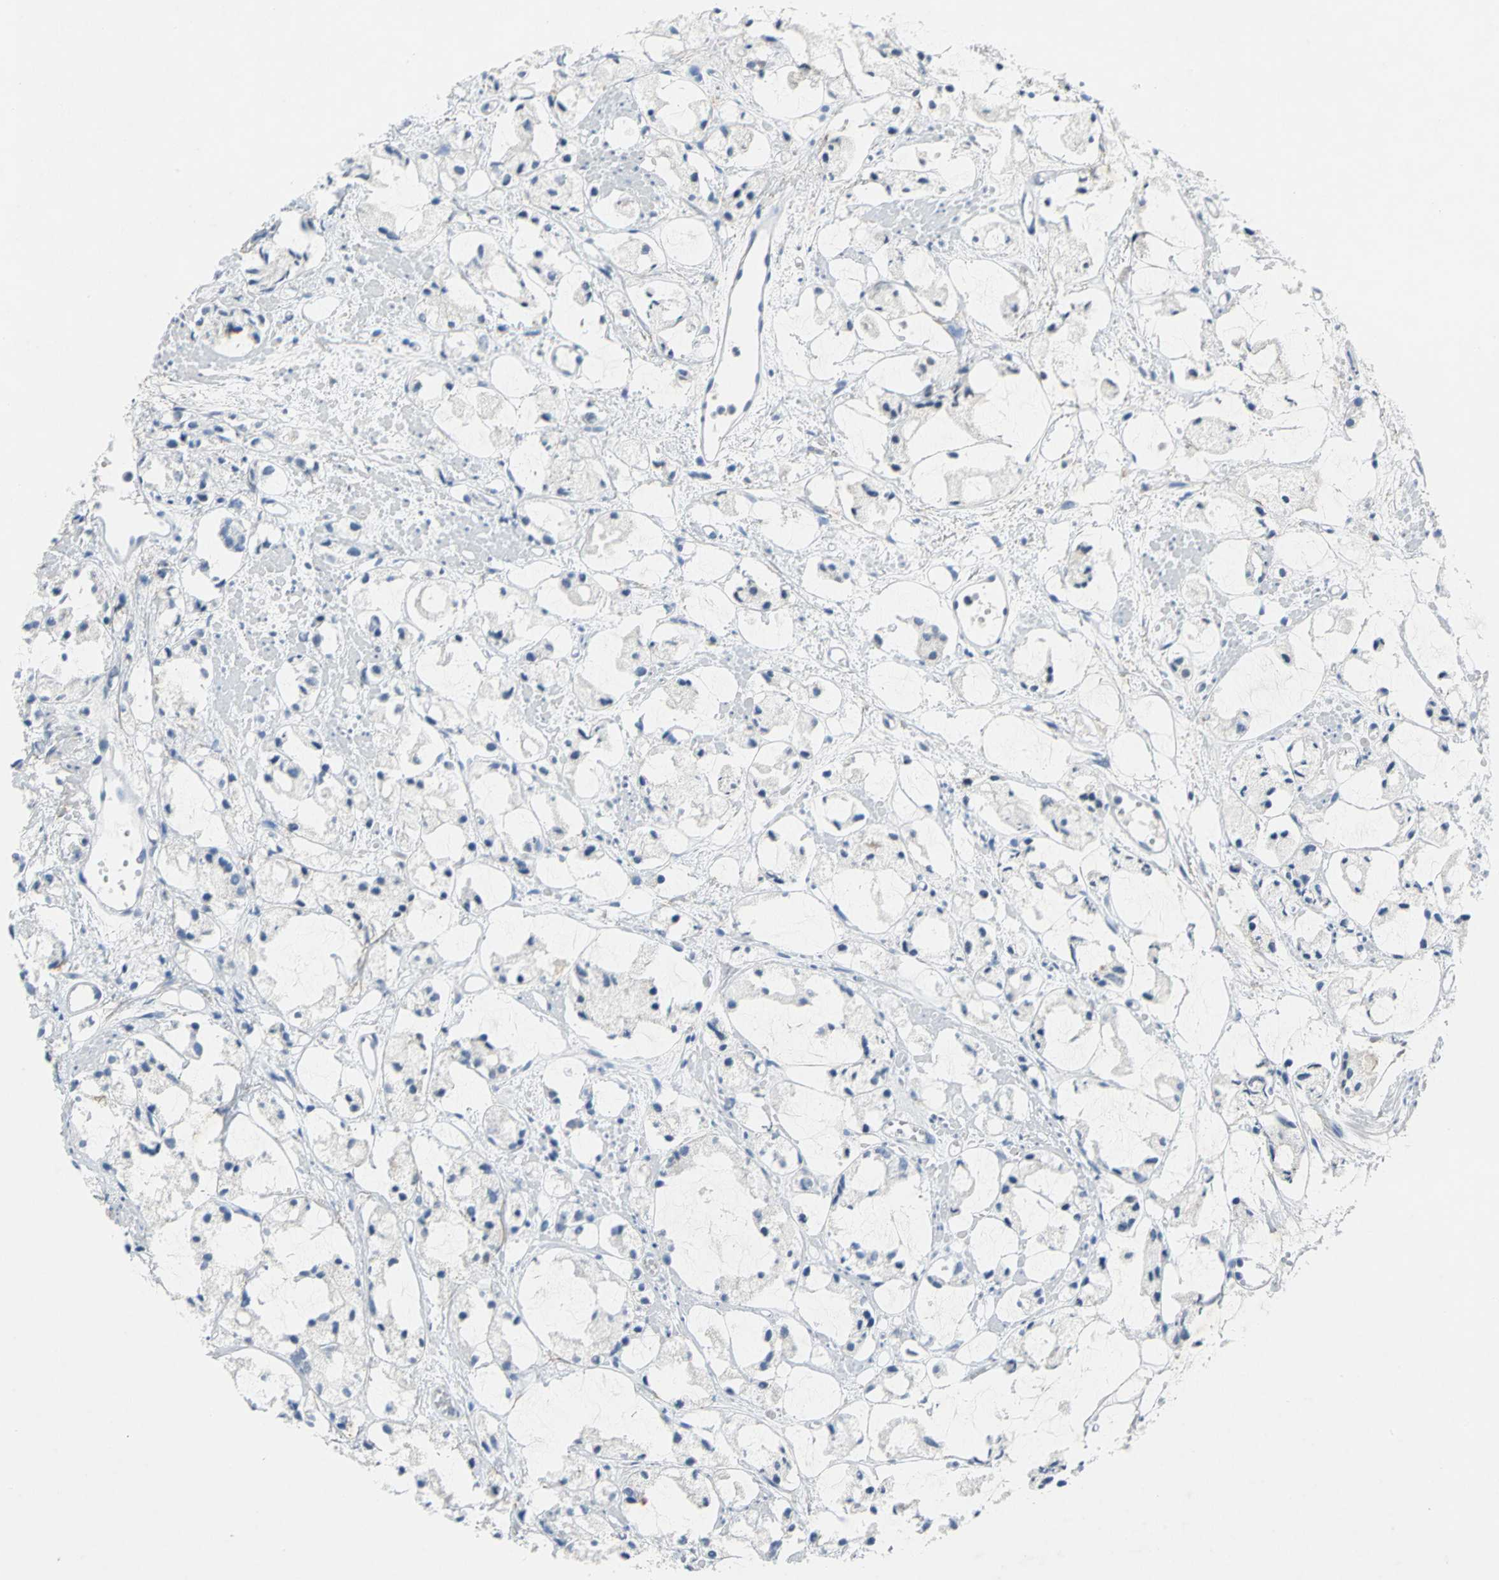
{"staining": {"intensity": "negative", "quantity": "none", "location": "none"}, "tissue": "prostate cancer", "cell_type": "Tumor cells", "image_type": "cancer", "snomed": [{"axis": "morphology", "description": "Adenocarcinoma, High grade"}, {"axis": "topography", "description": "Prostate"}], "caption": "This image is of prostate adenocarcinoma (high-grade) stained with IHC to label a protein in brown with the nuclei are counter-stained blue. There is no expression in tumor cells.", "gene": "PTGDS", "patient": {"sex": "male", "age": 85}}